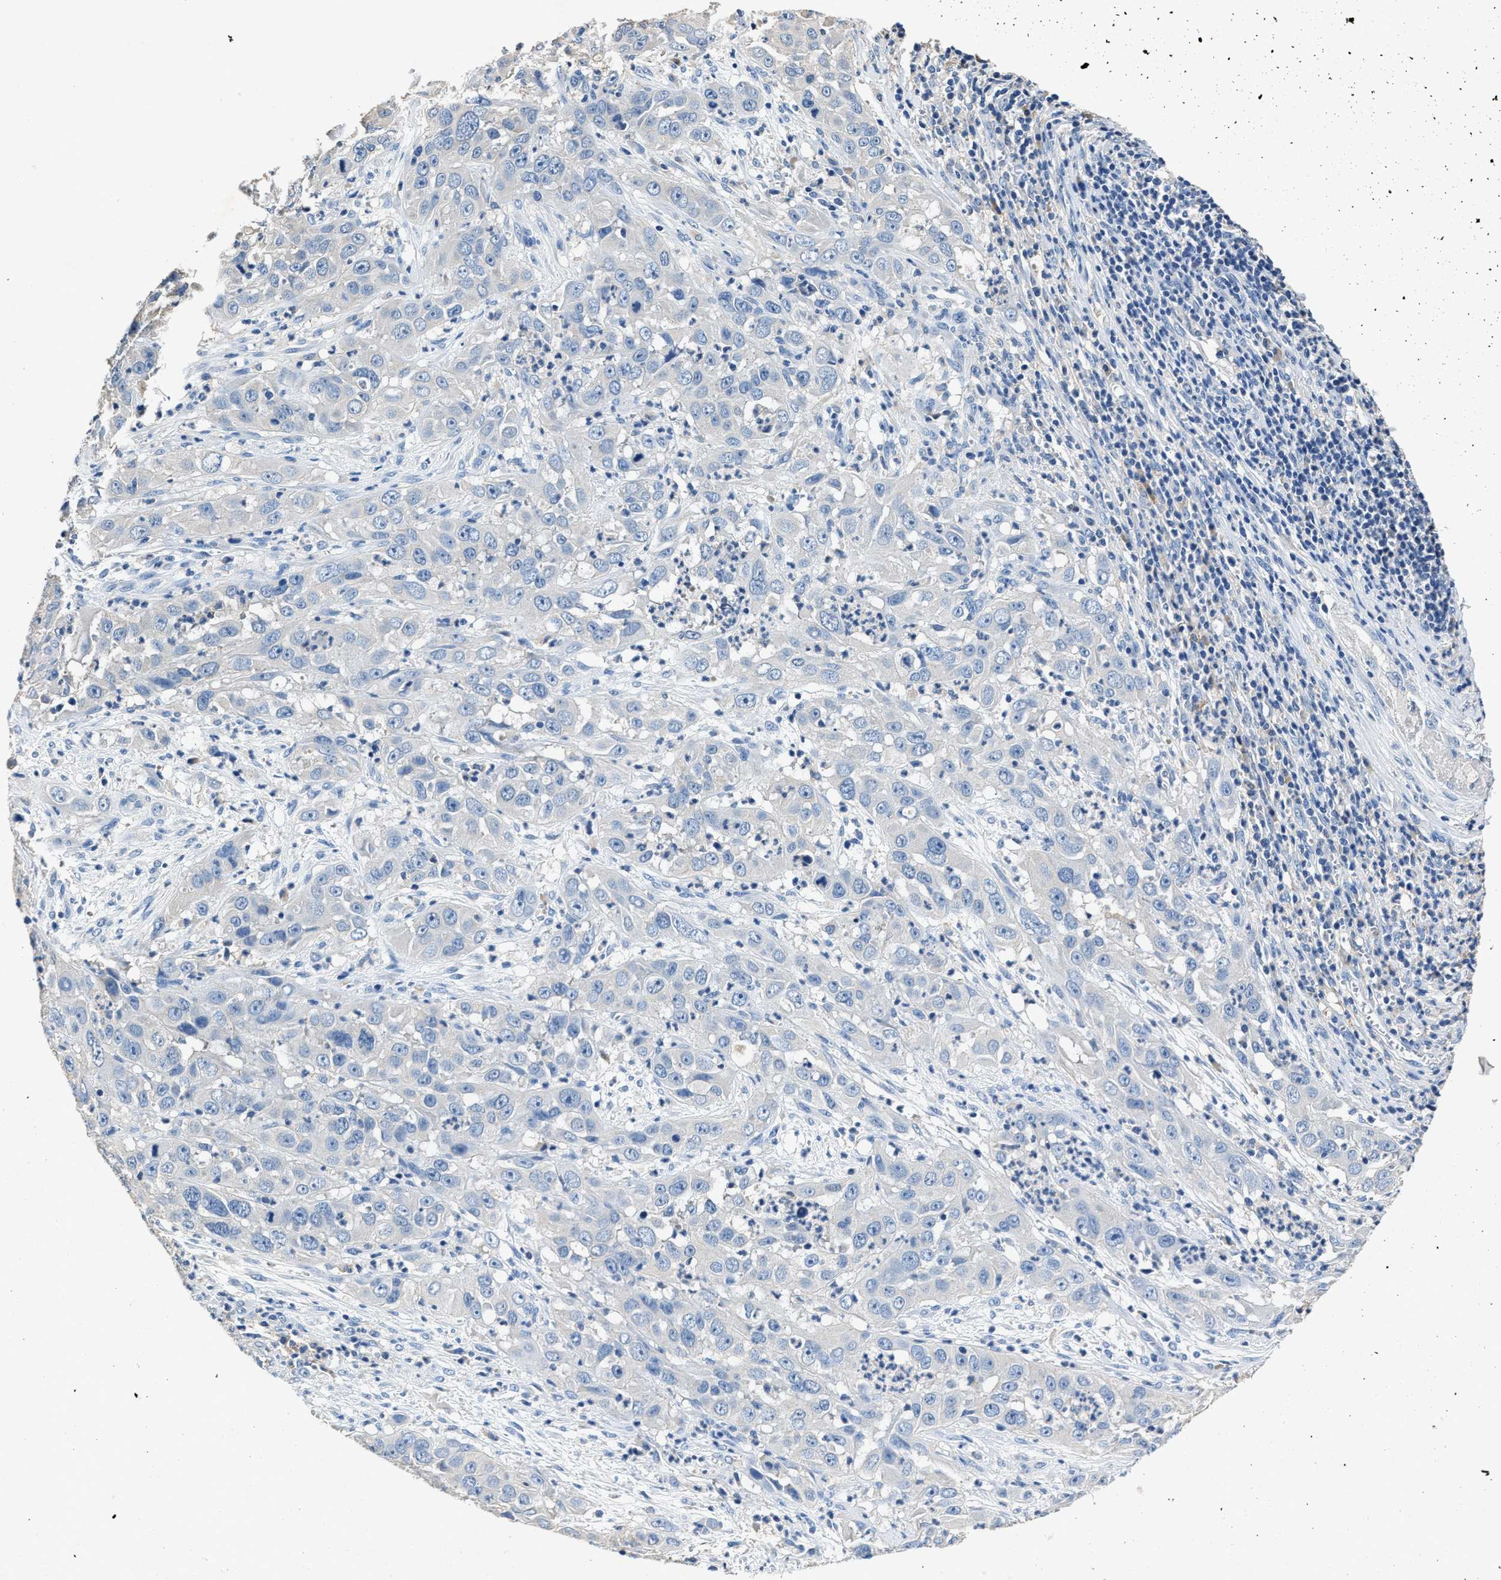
{"staining": {"intensity": "negative", "quantity": "none", "location": "none"}, "tissue": "cervical cancer", "cell_type": "Tumor cells", "image_type": "cancer", "snomed": [{"axis": "morphology", "description": "Squamous cell carcinoma, NOS"}, {"axis": "topography", "description": "Cervix"}], "caption": "There is no significant staining in tumor cells of cervical cancer (squamous cell carcinoma).", "gene": "SLCO2B1", "patient": {"sex": "female", "age": 32}}